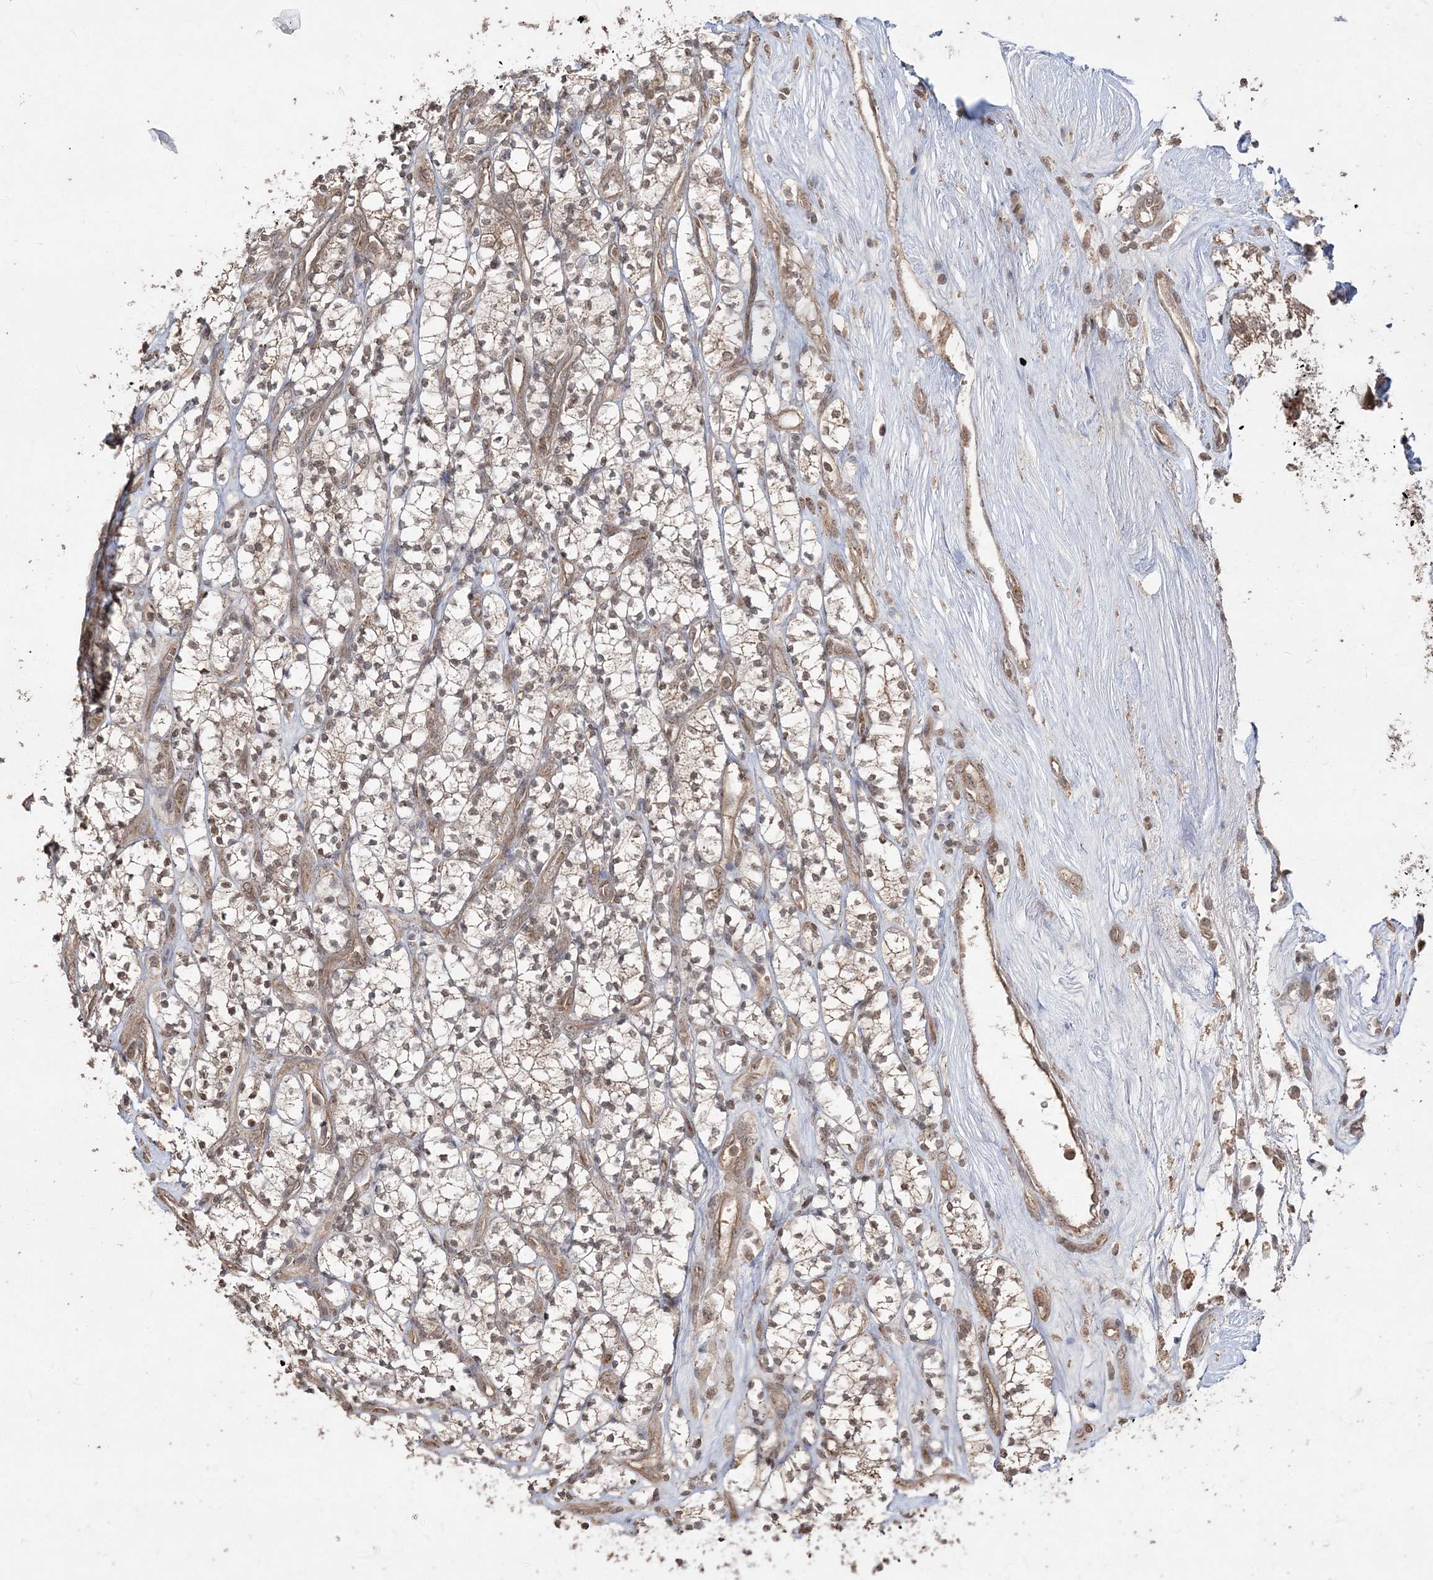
{"staining": {"intensity": "weak", "quantity": ">75%", "location": "cytoplasmic/membranous,nuclear"}, "tissue": "renal cancer", "cell_type": "Tumor cells", "image_type": "cancer", "snomed": [{"axis": "morphology", "description": "Adenocarcinoma, NOS"}, {"axis": "topography", "description": "Kidney"}], "caption": "Renal cancer (adenocarcinoma) tissue displays weak cytoplasmic/membranous and nuclear staining in about >75% of tumor cells", "gene": "EHHADH", "patient": {"sex": "male", "age": 77}}